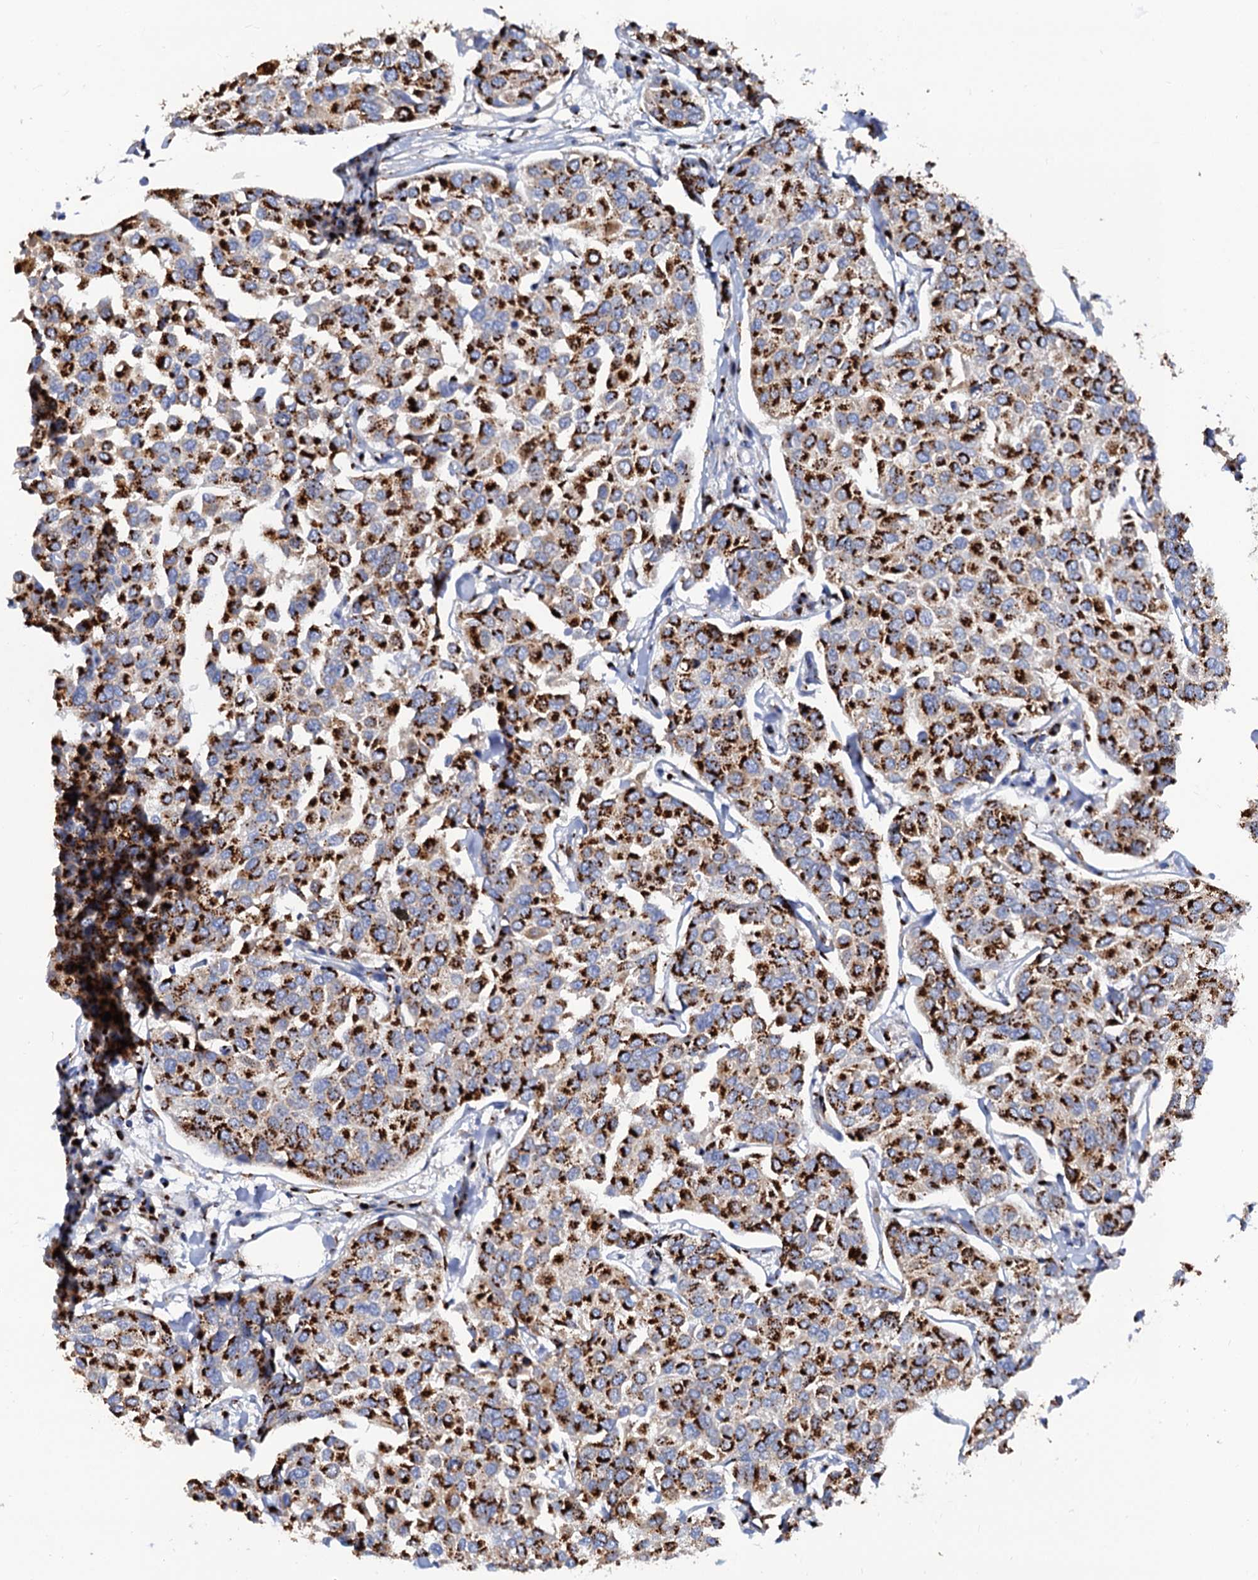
{"staining": {"intensity": "strong", "quantity": ">75%", "location": "cytoplasmic/membranous"}, "tissue": "breast cancer", "cell_type": "Tumor cells", "image_type": "cancer", "snomed": [{"axis": "morphology", "description": "Duct carcinoma"}, {"axis": "topography", "description": "Breast"}], "caption": "Breast infiltrating ductal carcinoma stained with immunohistochemistry displays strong cytoplasmic/membranous staining in approximately >75% of tumor cells.", "gene": "TM9SF3", "patient": {"sex": "female", "age": 55}}